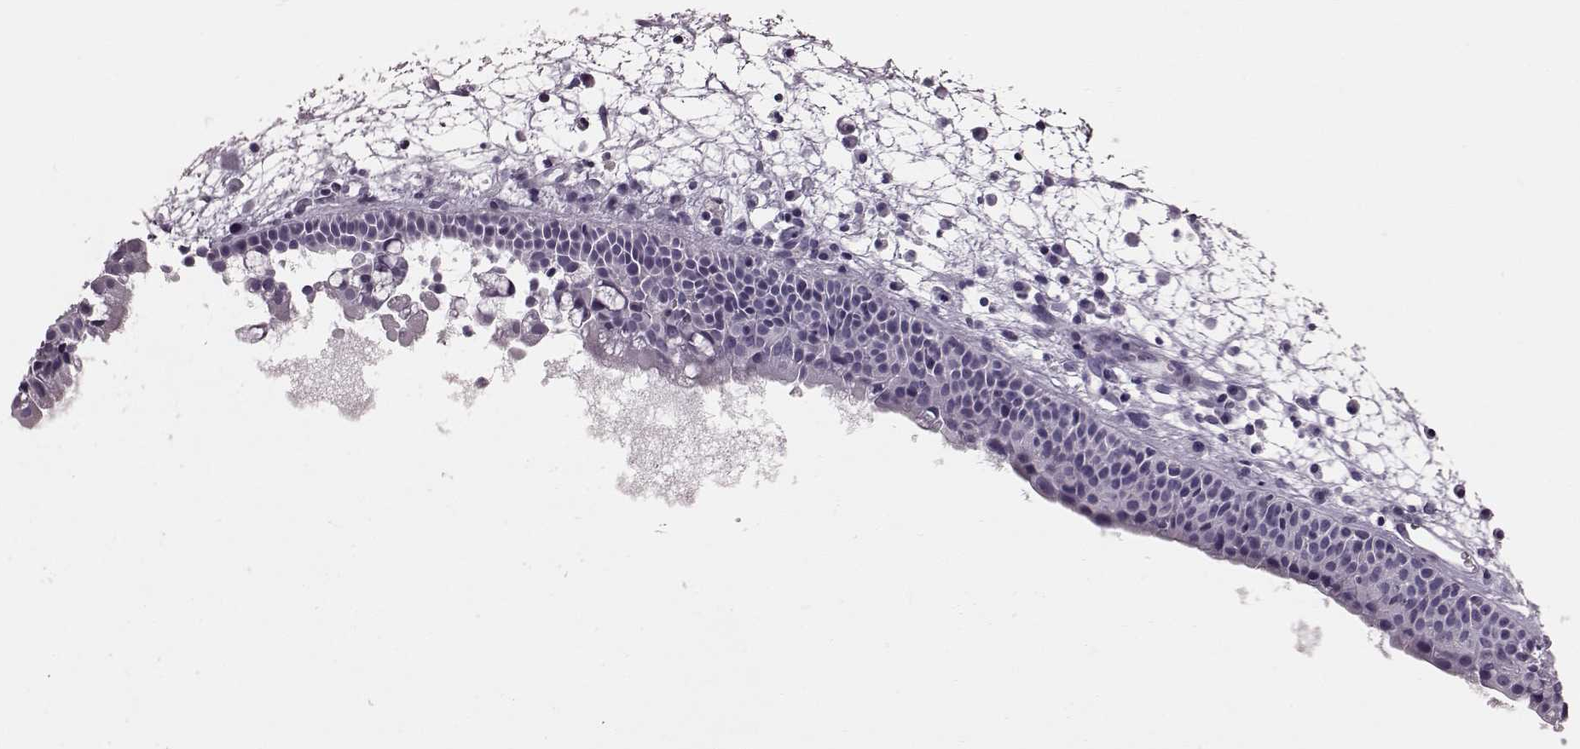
{"staining": {"intensity": "negative", "quantity": "none", "location": "none"}, "tissue": "nasopharynx", "cell_type": "Respiratory epithelial cells", "image_type": "normal", "snomed": [{"axis": "morphology", "description": "Normal tissue, NOS"}, {"axis": "topography", "description": "Nasopharynx"}], "caption": "Respiratory epithelial cells show no significant protein positivity in benign nasopharynx. Brightfield microscopy of immunohistochemistry (IHC) stained with DAB (brown) and hematoxylin (blue), captured at high magnification.", "gene": "TCHHL1", "patient": {"sex": "male", "age": 61}}